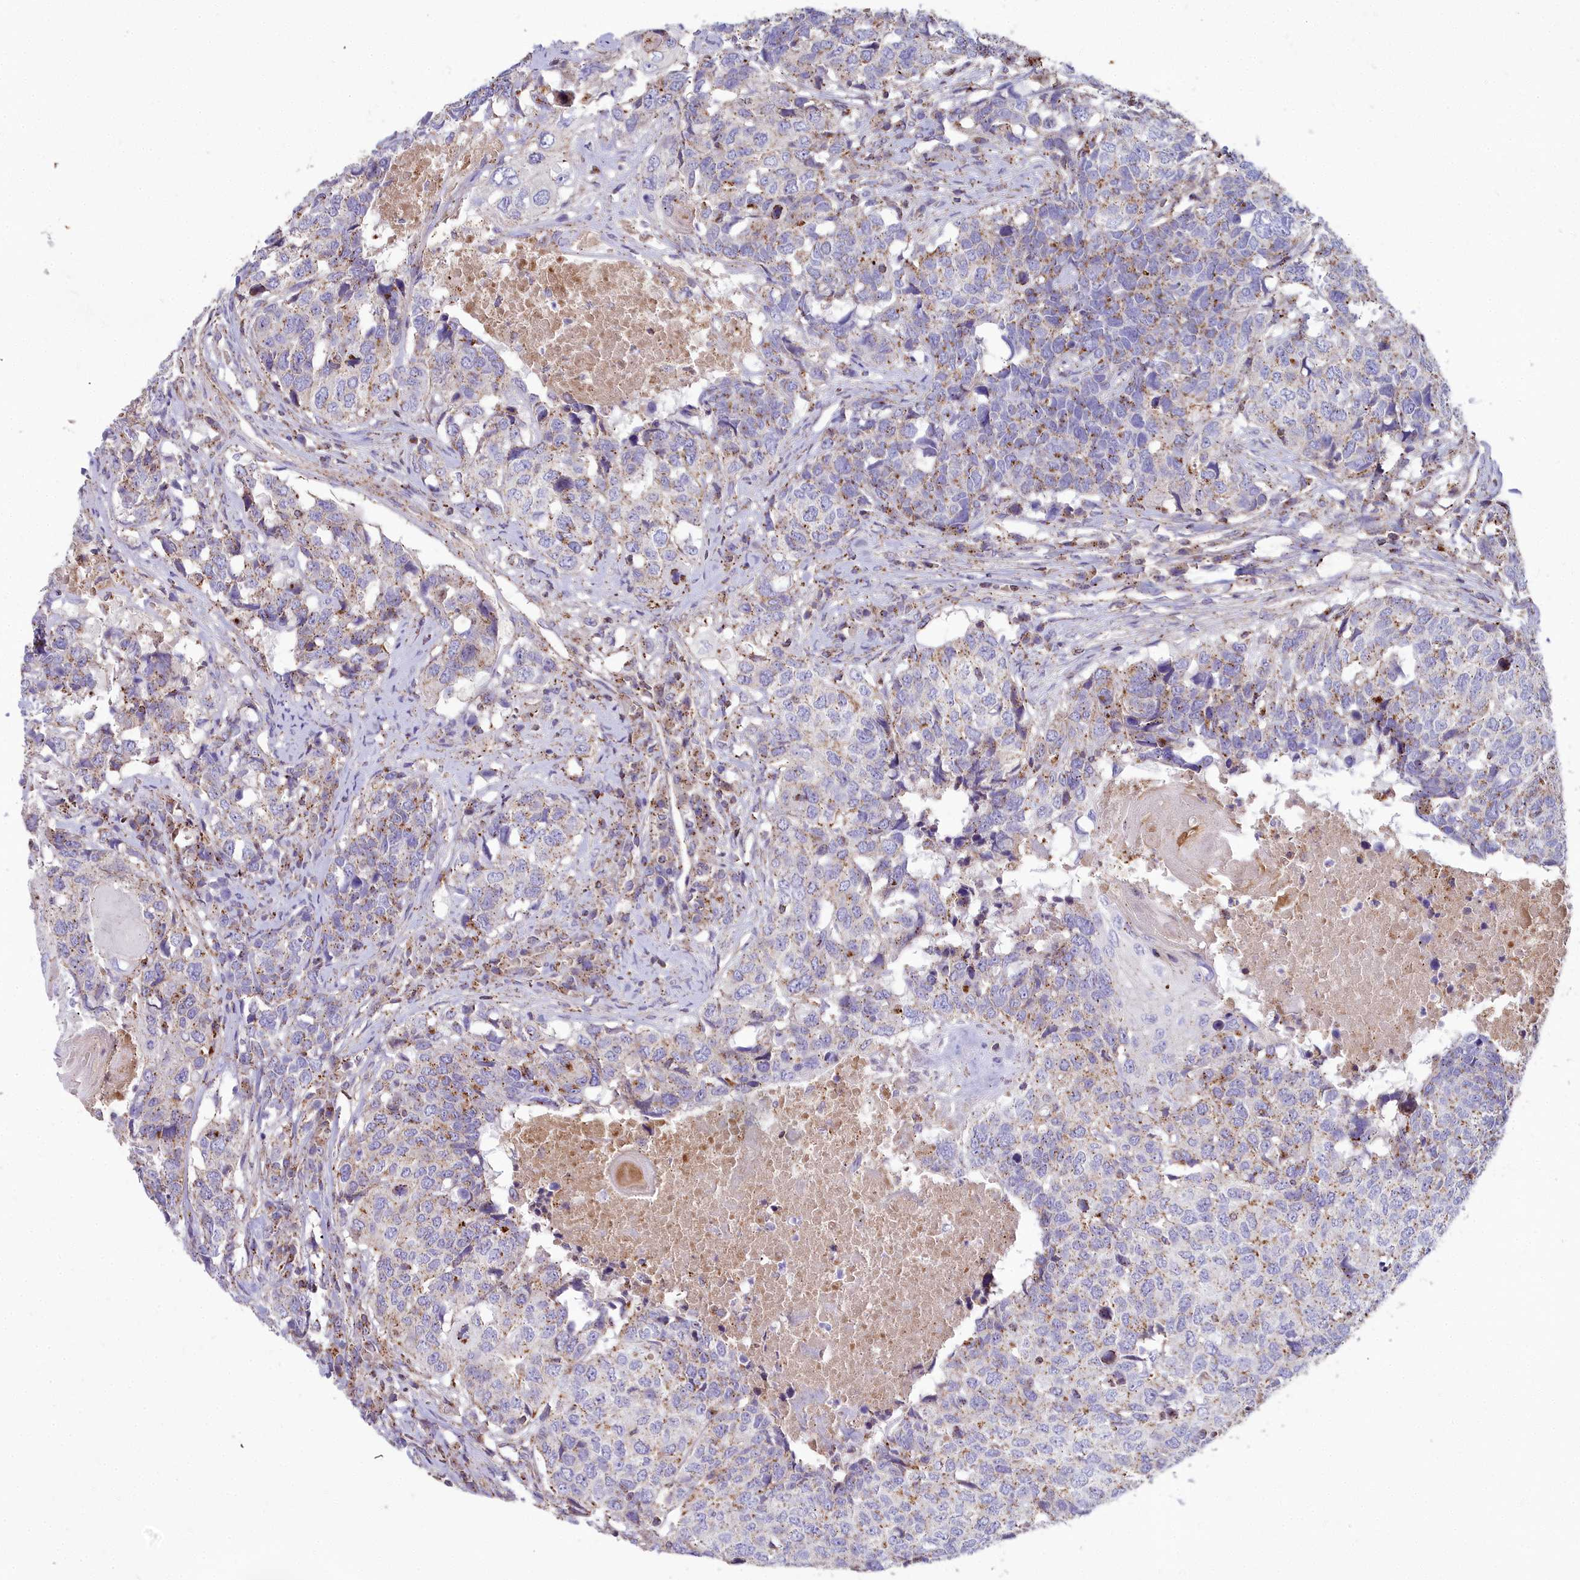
{"staining": {"intensity": "moderate", "quantity": "25%-75%", "location": "cytoplasmic/membranous"}, "tissue": "head and neck cancer", "cell_type": "Tumor cells", "image_type": "cancer", "snomed": [{"axis": "morphology", "description": "Squamous cell carcinoma, NOS"}, {"axis": "topography", "description": "Head-Neck"}], "caption": "Human head and neck cancer (squamous cell carcinoma) stained with a protein marker exhibits moderate staining in tumor cells.", "gene": "FRMPD1", "patient": {"sex": "male", "age": 66}}